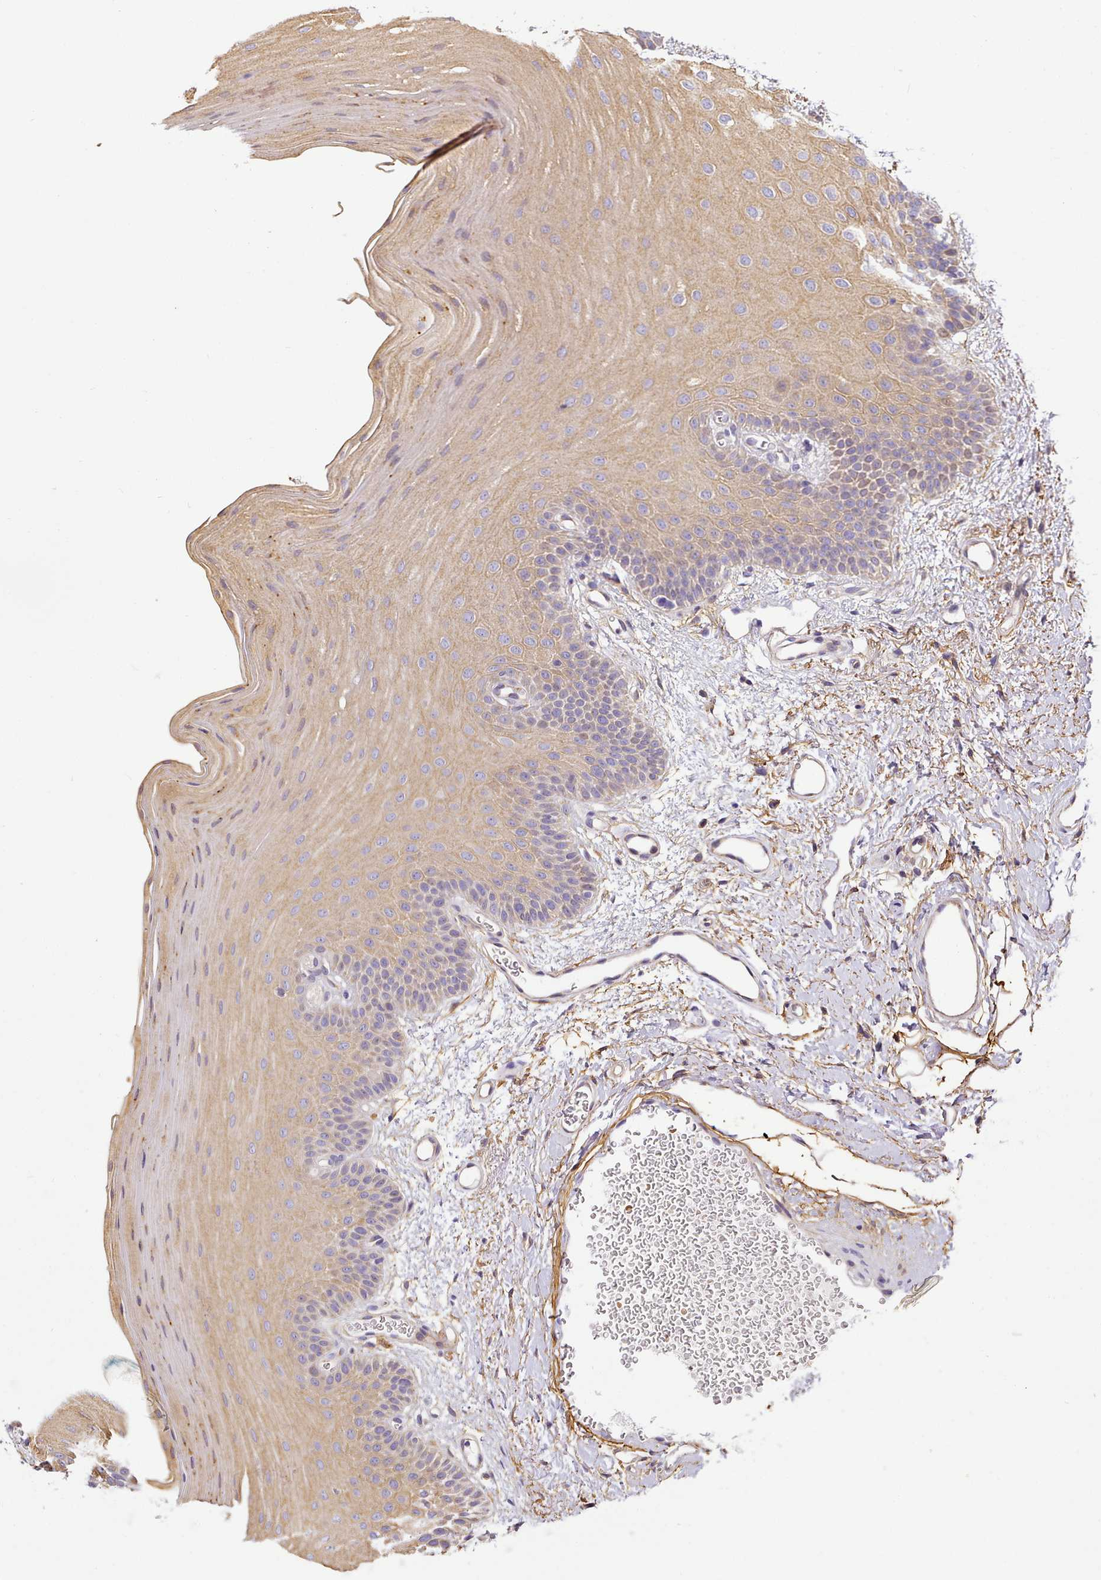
{"staining": {"intensity": "moderate", "quantity": "25%-75%", "location": "cytoplasmic/membranous"}, "tissue": "oral mucosa", "cell_type": "Squamous epithelial cells", "image_type": "normal", "snomed": [{"axis": "morphology", "description": "Normal tissue, NOS"}, {"axis": "topography", "description": "Oral tissue"}], "caption": "Immunohistochemical staining of normal human oral mucosa exhibits moderate cytoplasmic/membranous protein expression in about 25%-75% of squamous epithelial cells. Using DAB (brown) and hematoxylin (blue) stains, captured at high magnification using brightfield microscopy.", "gene": "NBPF10", "patient": {"sex": "male", "age": 68}}